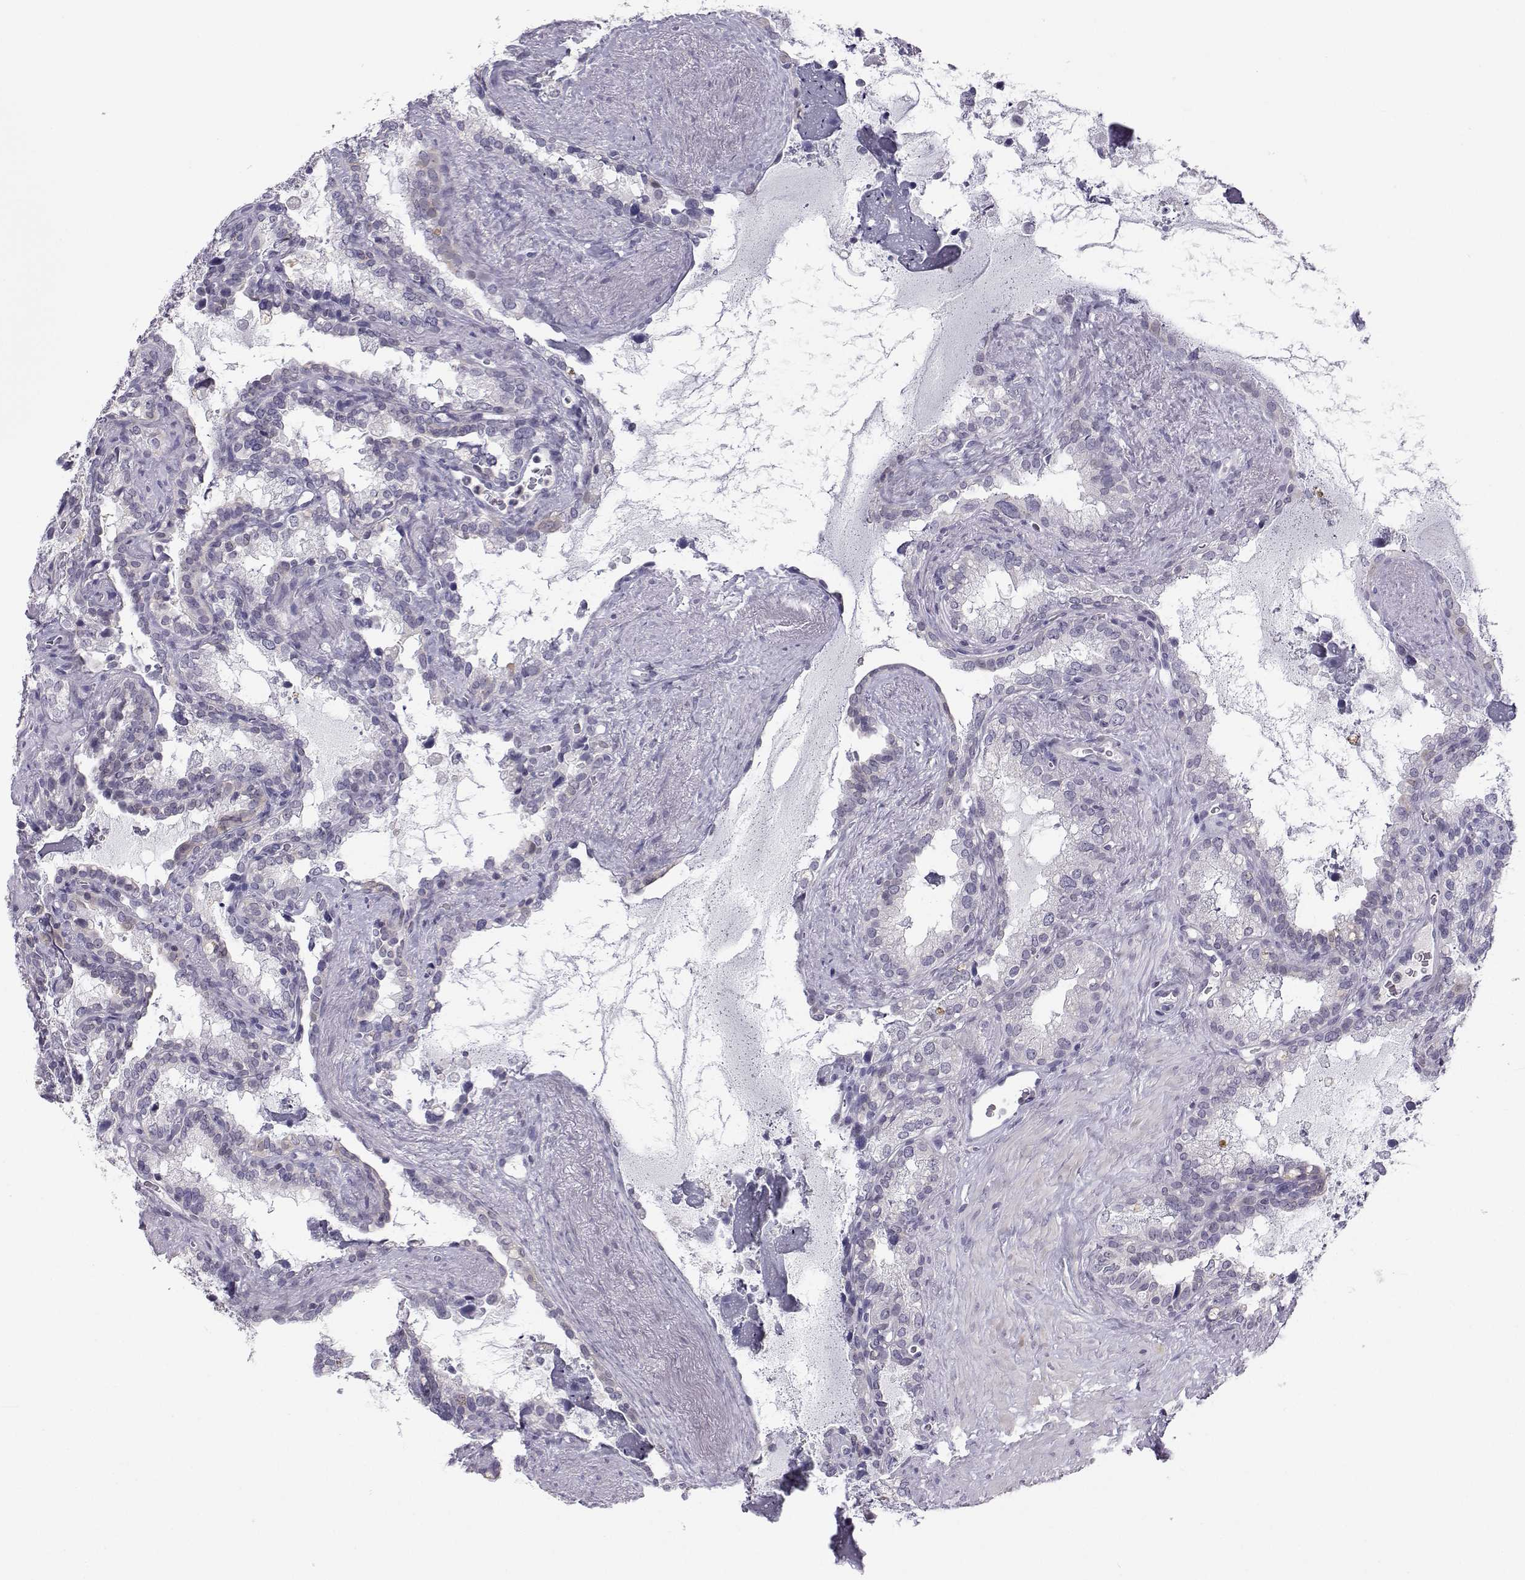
{"staining": {"intensity": "negative", "quantity": "none", "location": "none"}, "tissue": "seminal vesicle", "cell_type": "Glandular cells", "image_type": "normal", "snomed": [{"axis": "morphology", "description": "Normal tissue, NOS"}, {"axis": "topography", "description": "Seminal veicle"}], "caption": "A high-resolution photomicrograph shows immunohistochemistry staining of benign seminal vesicle, which reveals no significant staining in glandular cells. (DAB IHC with hematoxylin counter stain).", "gene": "MROH7", "patient": {"sex": "male", "age": 71}}